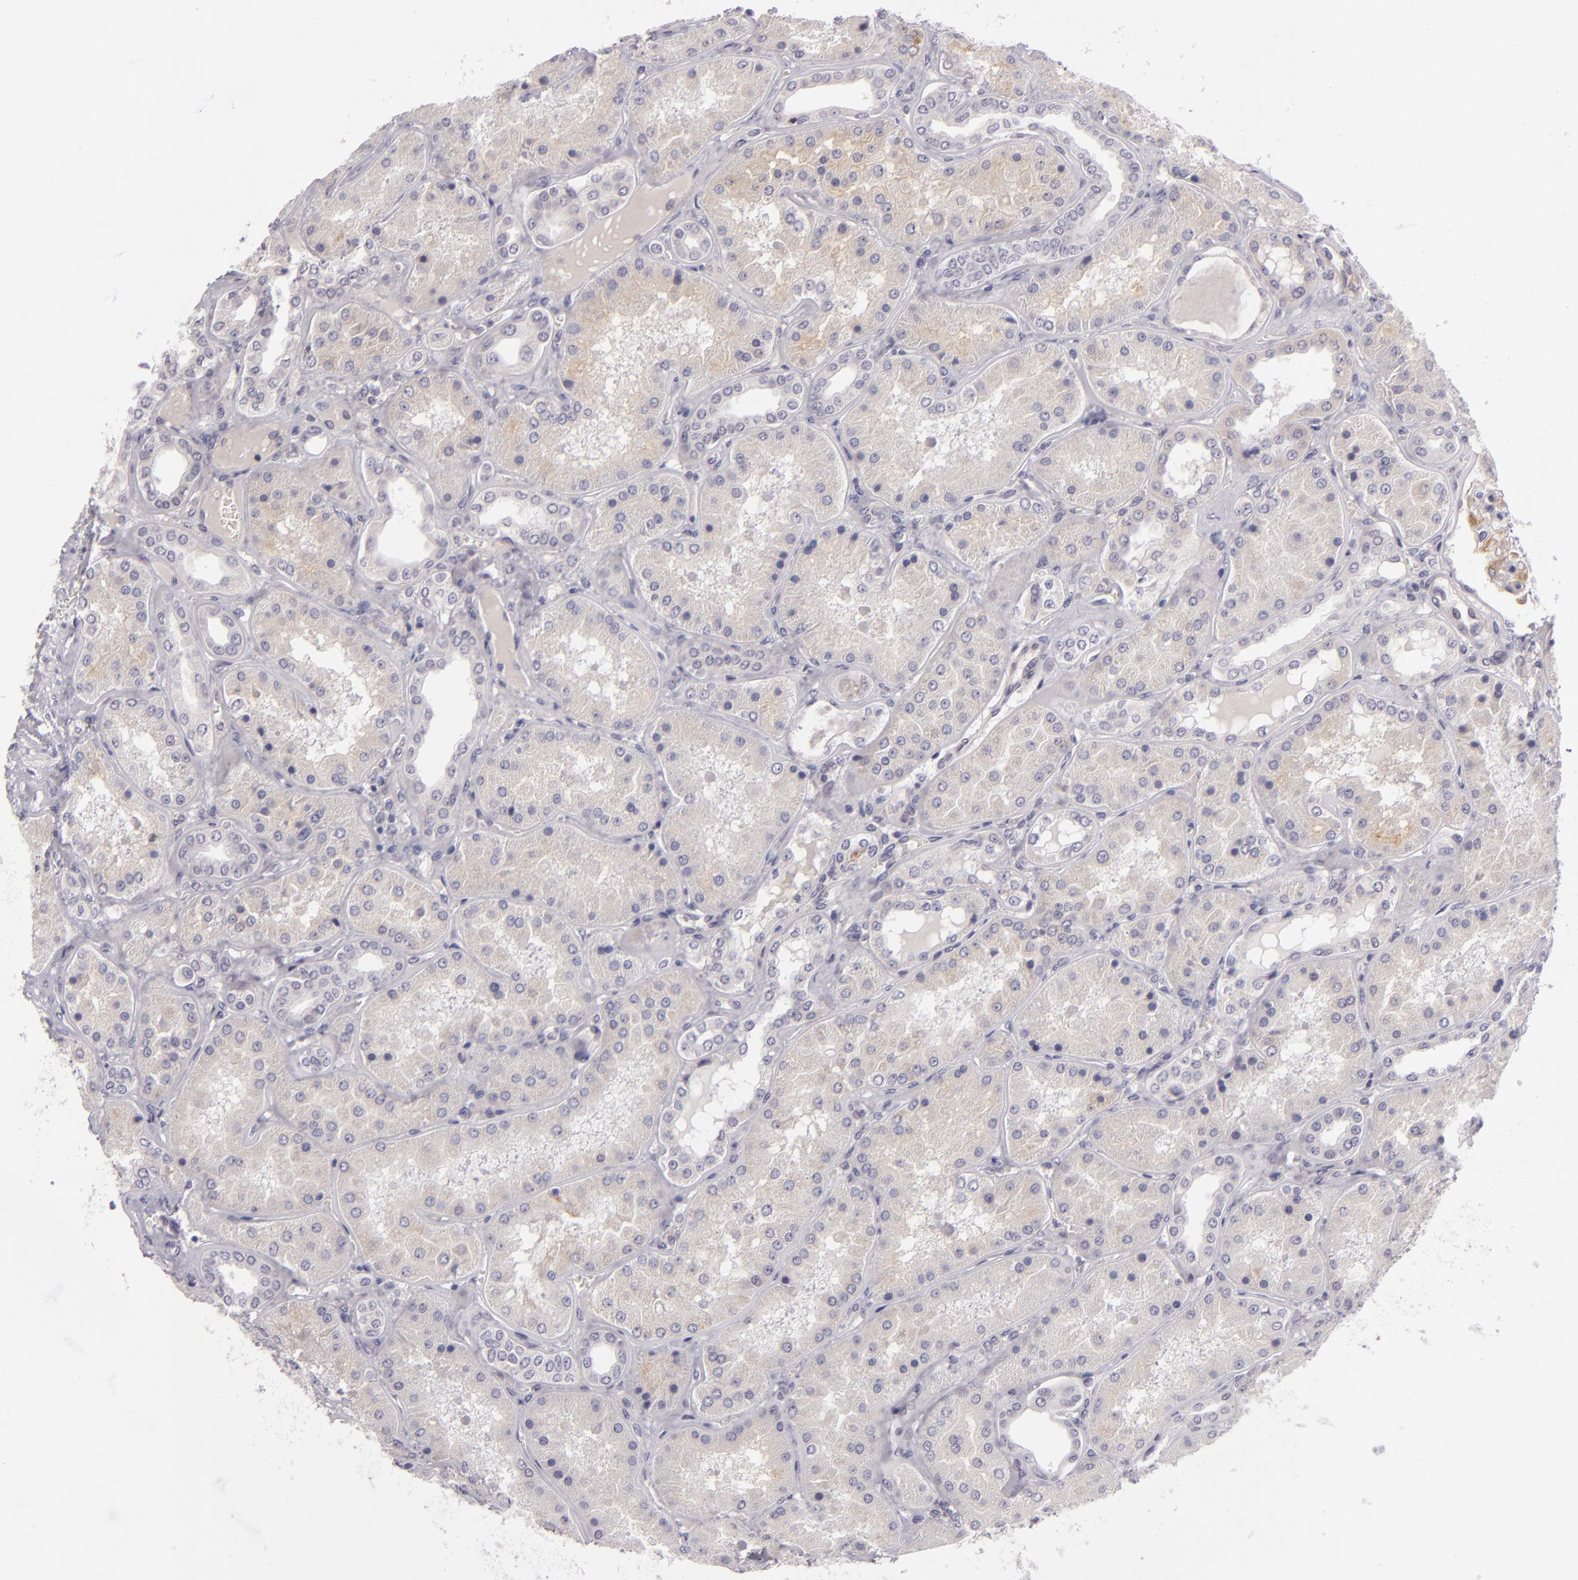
{"staining": {"intensity": "negative", "quantity": "none", "location": "none"}, "tissue": "kidney", "cell_type": "Cells in glomeruli", "image_type": "normal", "snomed": [{"axis": "morphology", "description": "Normal tissue, NOS"}, {"axis": "topography", "description": "Kidney"}], "caption": "Cells in glomeruli show no significant expression in normal kidney. (Stains: DAB immunohistochemistry (IHC) with hematoxylin counter stain, Microscopy: brightfield microscopy at high magnification).", "gene": "EGFL6", "patient": {"sex": "female", "age": 56}}